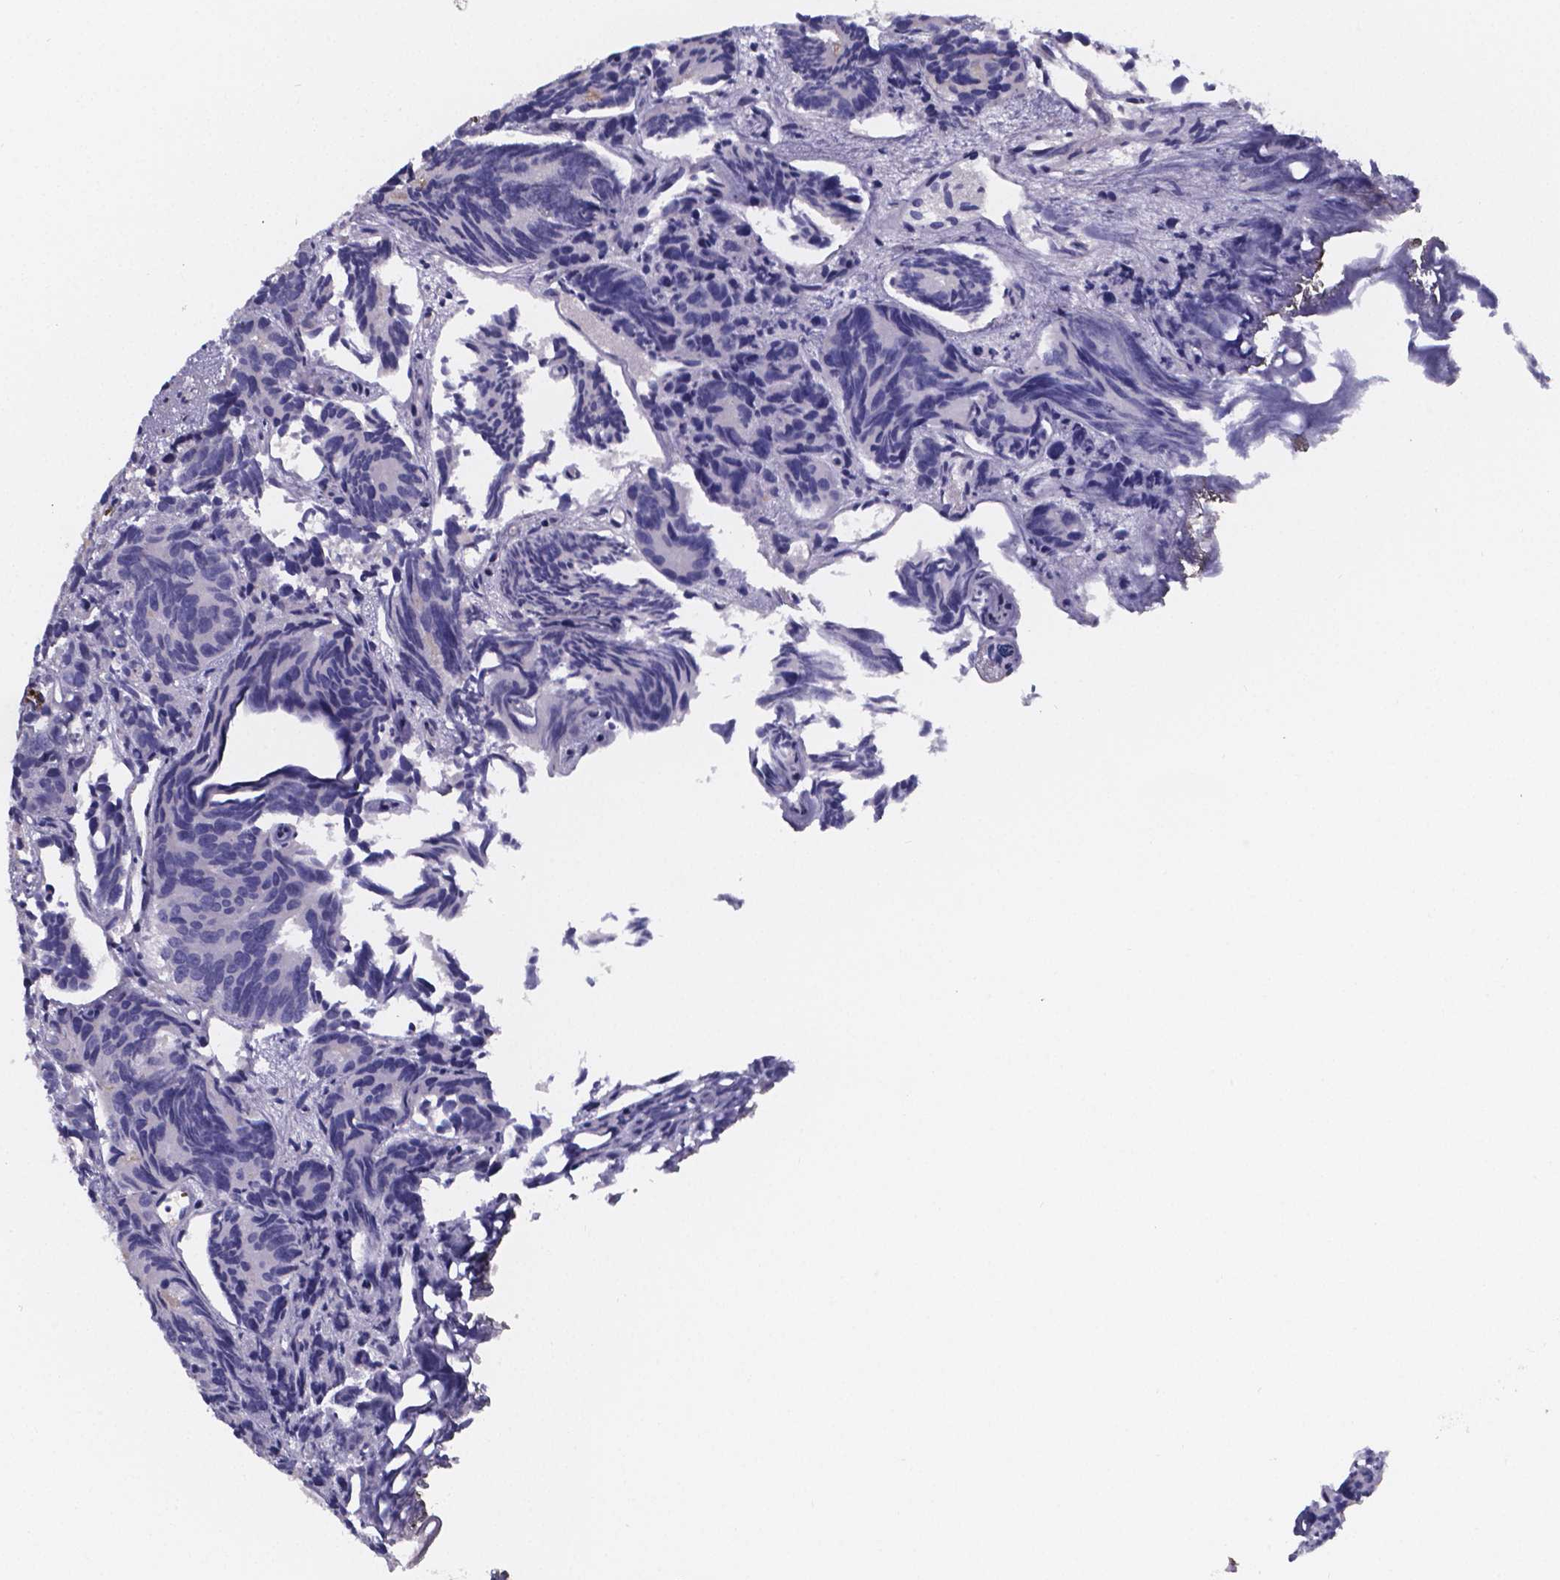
{"staining": {"intensity": "negative", "quantity": "none", "location": "none"}, "tissue": "prostate cancer", "cell_type": "Tumor cells", "image_type": "cancer", "snomed": [{"axis": "morphology", "description": "Adenocarcinoma, High grade"}, {"axis": "topography", "description": "Prostate"}], "caption": "Immunohistochemical staining of human prostate adenocarcinoma (high-grade) exhibits no significant positivity in tumor cells.", "gene": "GABRA3", "patient": {"sex": "male", "age": 77}}